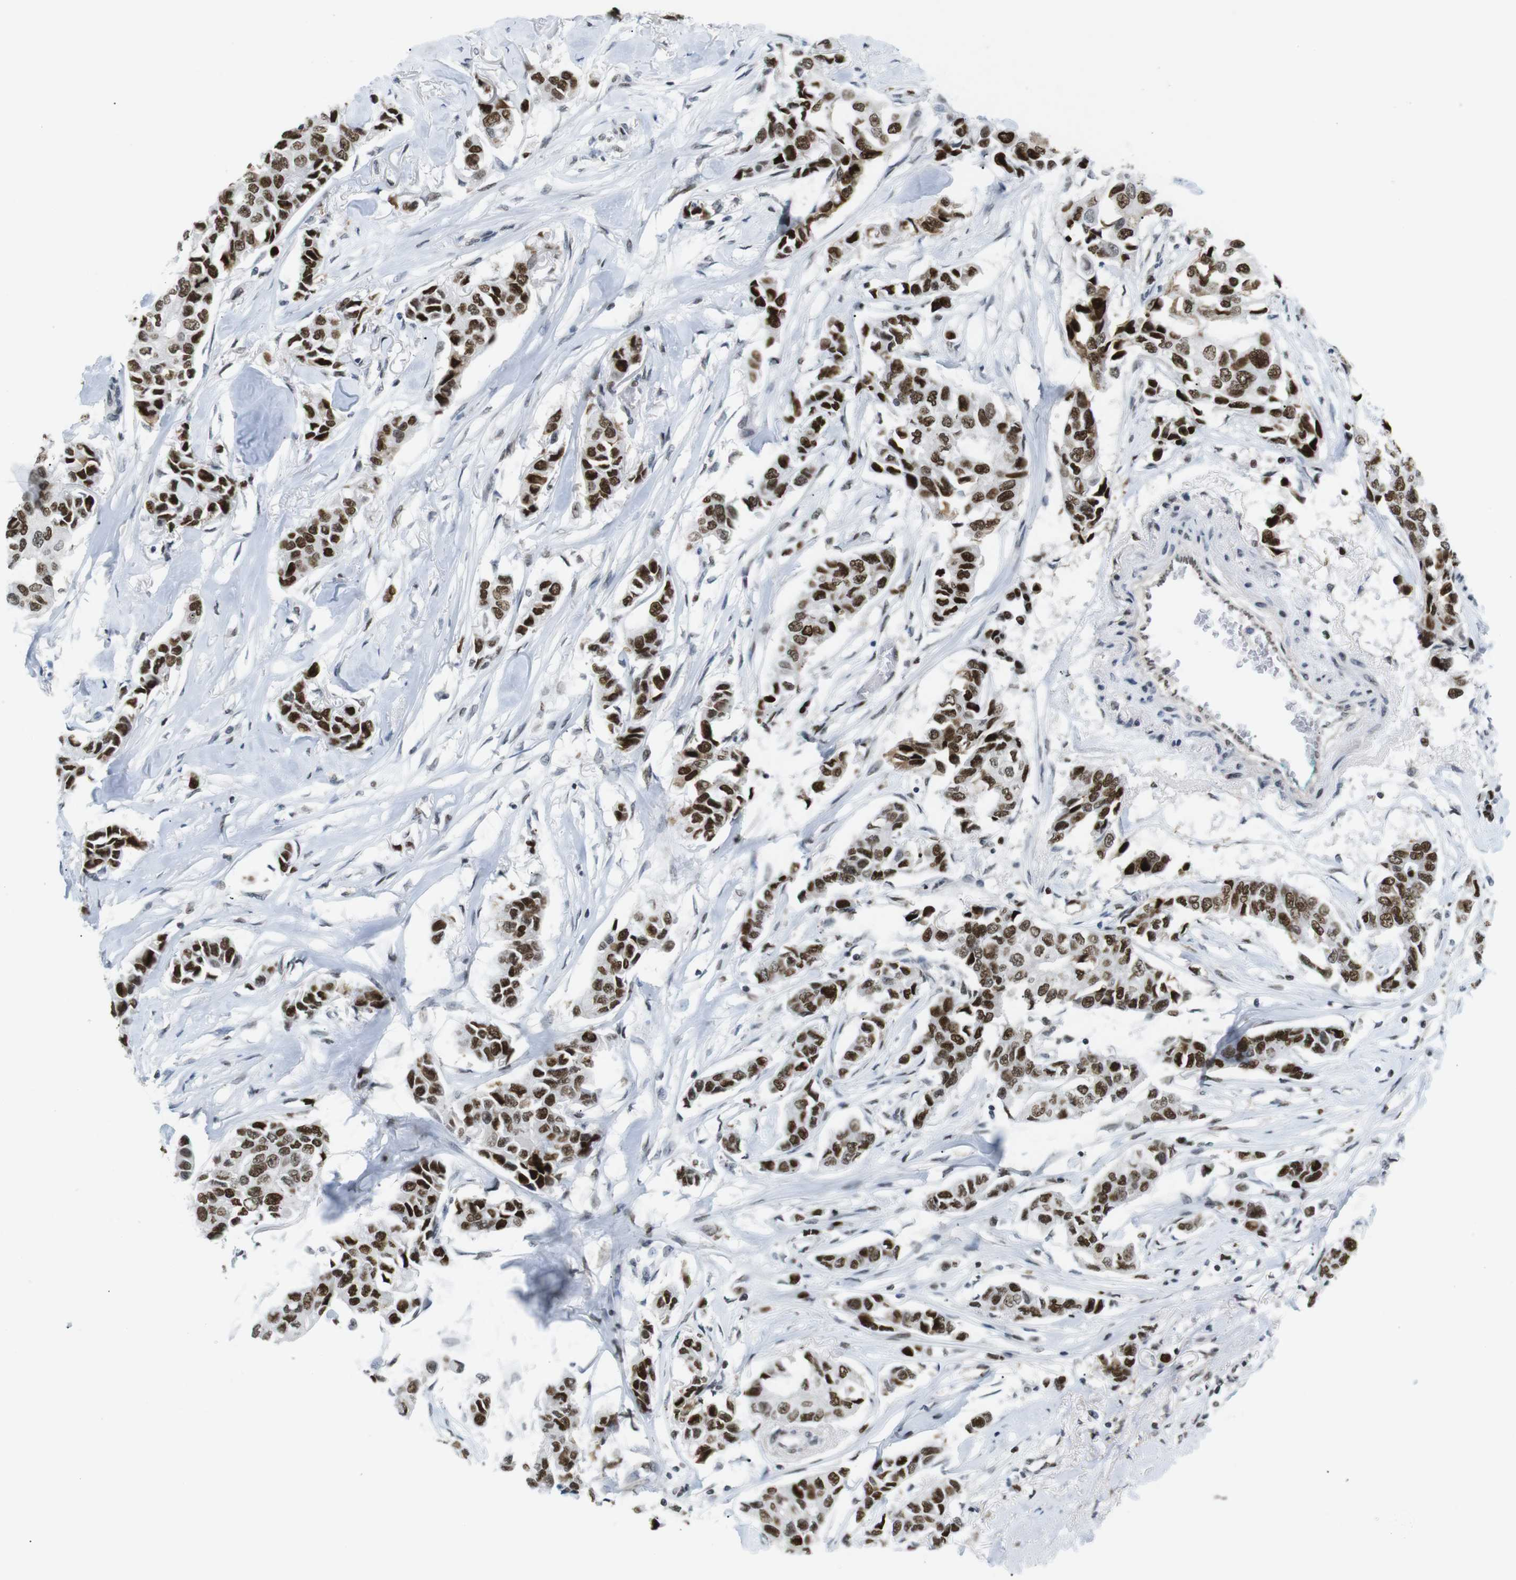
{"staining": {"intensity": "strong", "quantity": ">75%", "location": "cytoplasmic/membranous,nuclear"}, "tissue": "breast cancer", "cell_type": "Tumor cells", "image_type": "cancer", "snomed": [{"axis": "morphology", "description": "Duct carcinoma"}, {"axis": "topography", "description": "Breast"}], "caption": "An image of breast cancer (invasive ductal carcinoma) stained for a protein displays strong cytoplasmic/membranous and nuclear brown staining in tumor cells. The staining is performed using DAB (3,3'-diaminobenzidine) brown chromogen to label protein expression. The nuclei are counter-stained blue using hematoxylin.", "gene": "RIOX2", "patient": {"sex": "female", "age": 80}}